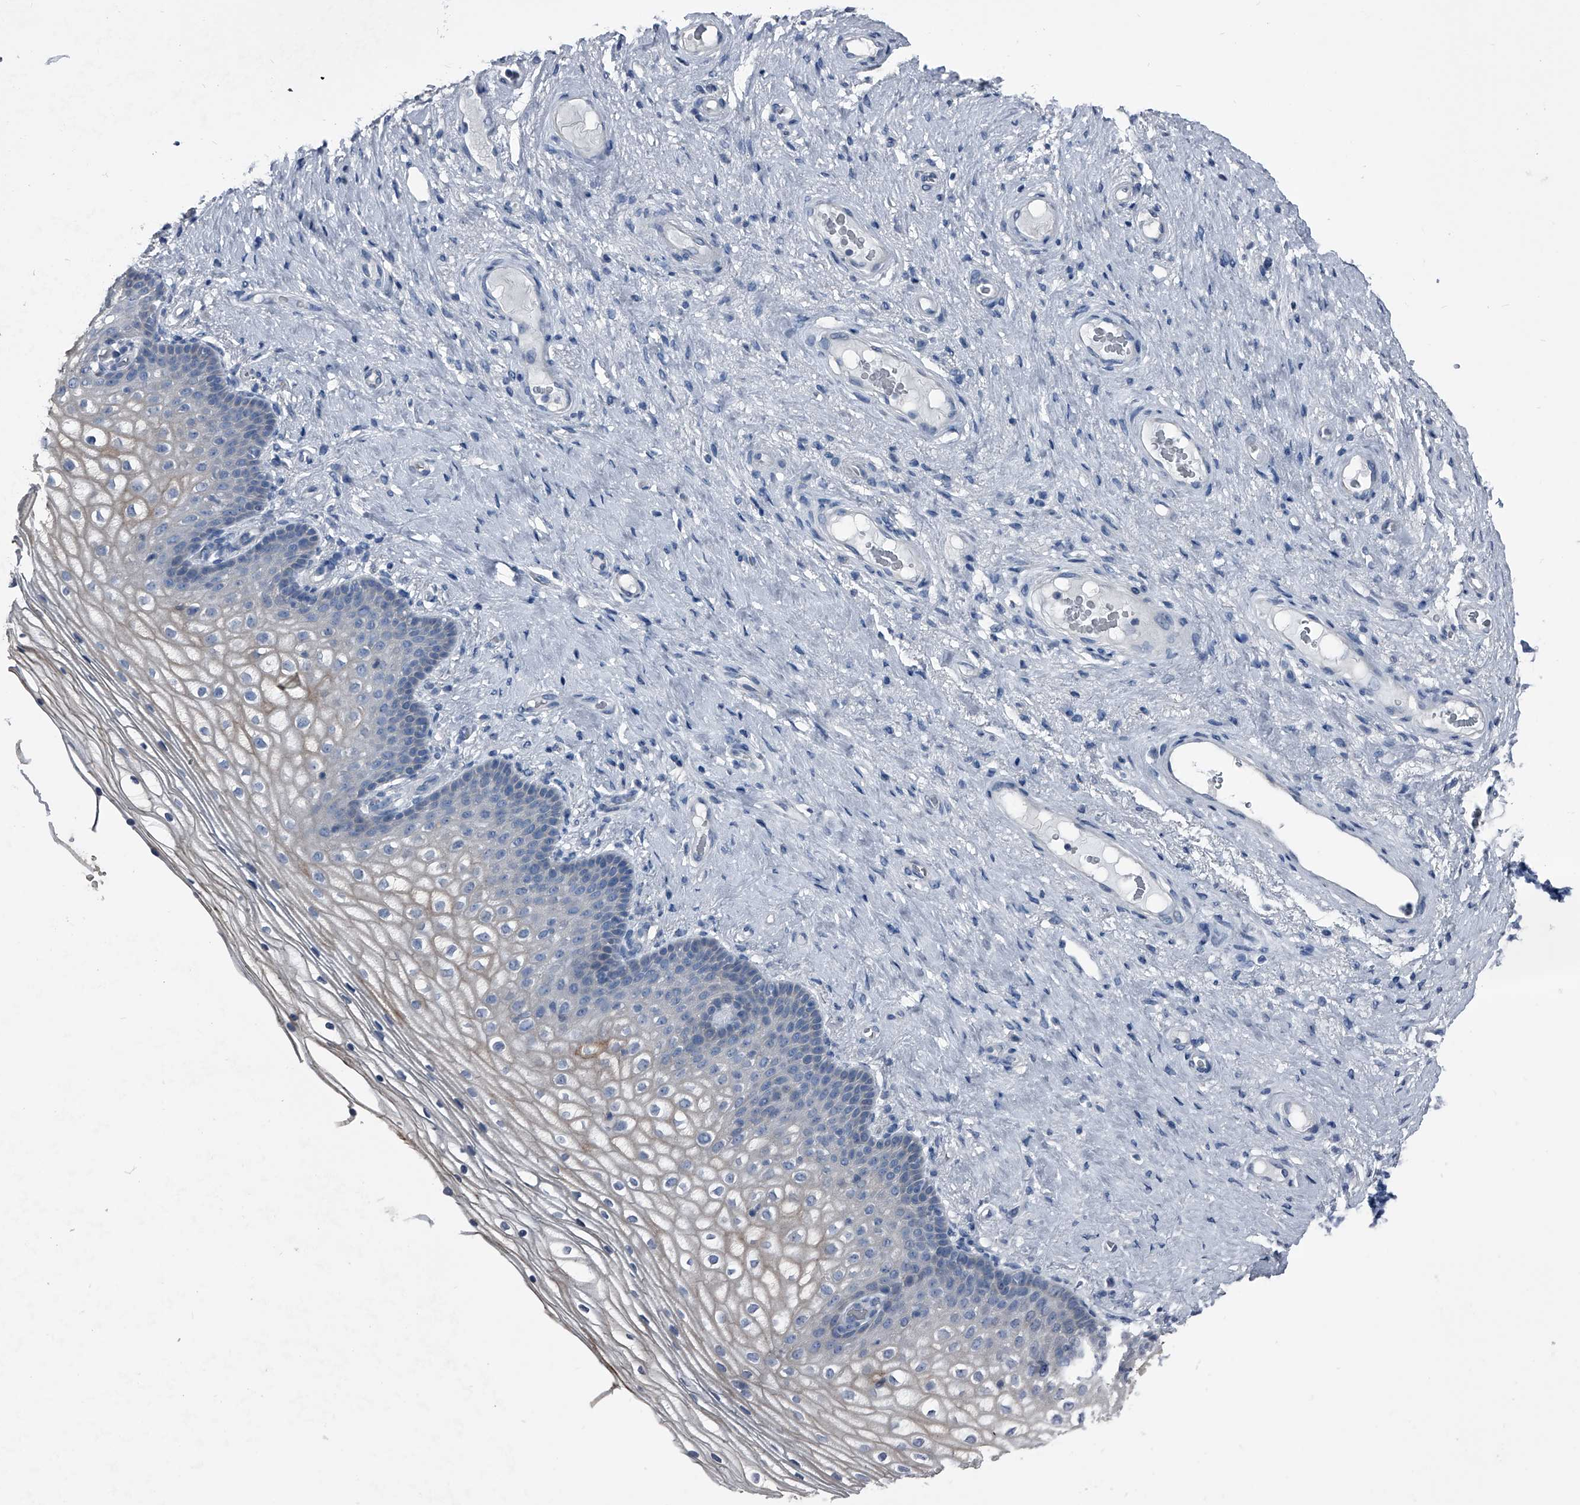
{"staining": {"intensity": "moderate", "quantity": "<25%", "location": "cytoplasmic/membranous"}, "tissue": "vagina", "cell_type": "Squamous epithelial cells", "image_type": "normal", "snomed": [{"axis": "morphology", "description": "Normal tissue, NOS"}, {"axis": "topography", "description": "Vagina"}], "caption": "Immunohistochemical staining of unremarkable human vagina exhibits moderate cytoplasmic/membranous protein positivity in approximately <25% of squamous epithelial cells. (brown staining indicates protein expression, while blue staining denotes nuclei).", "gene": "KIF13A", "patient": {"sex": "female", "age": 60}}